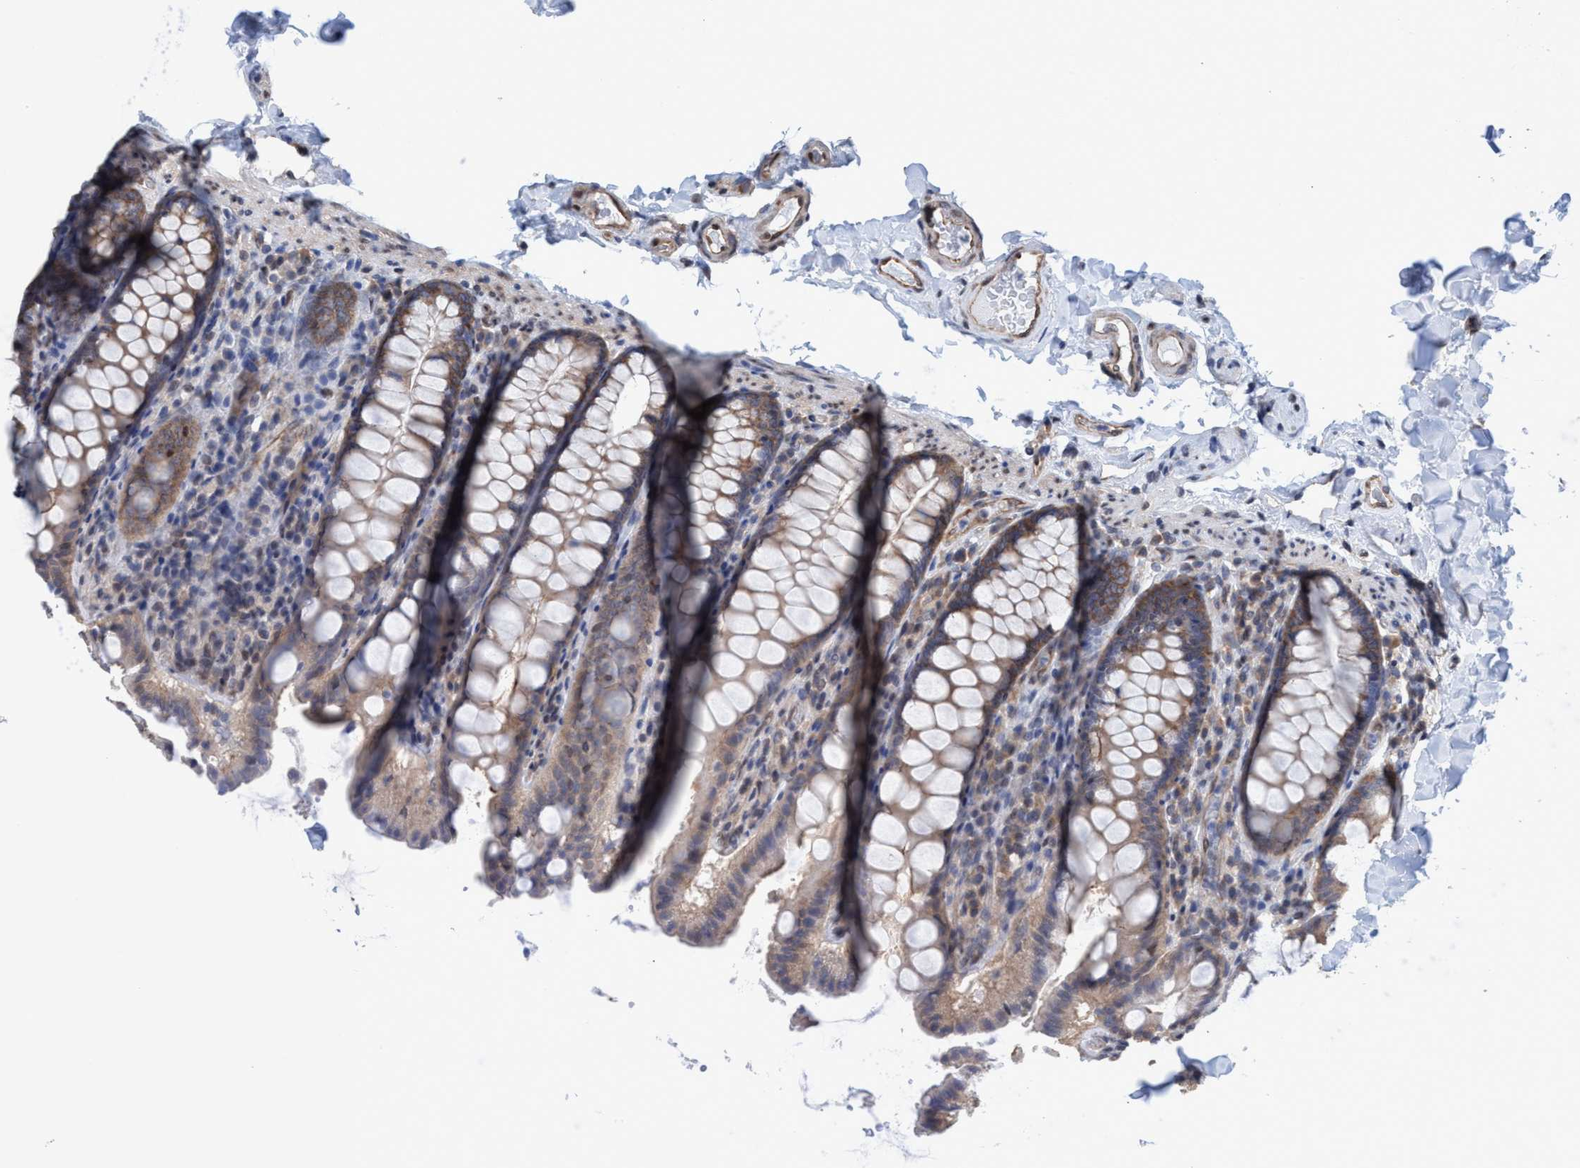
{"staining": {"intensity": "moderate", "quantity": ">75%", "location": "cytoplasmic/membranous"}, "tissue": "colon", "cell_type": "Endothelial cells", "image_type": "normal", "snomed": [{"axis": "morphology", "description": "Normal tissue, NOS"}, {"axis": "topography", "description": "Colon"}], "caption": "An image of human colon stained for a protein exhibits moderate cytoplasmic/membranous brown staining in endothelial cells. (Stains: DAB in brown, nuclei in blue, Microscopy: brightfield microscopy at high magnification).", "gene": "METAP2", "patient": {"sex": "female", "age": 61}}